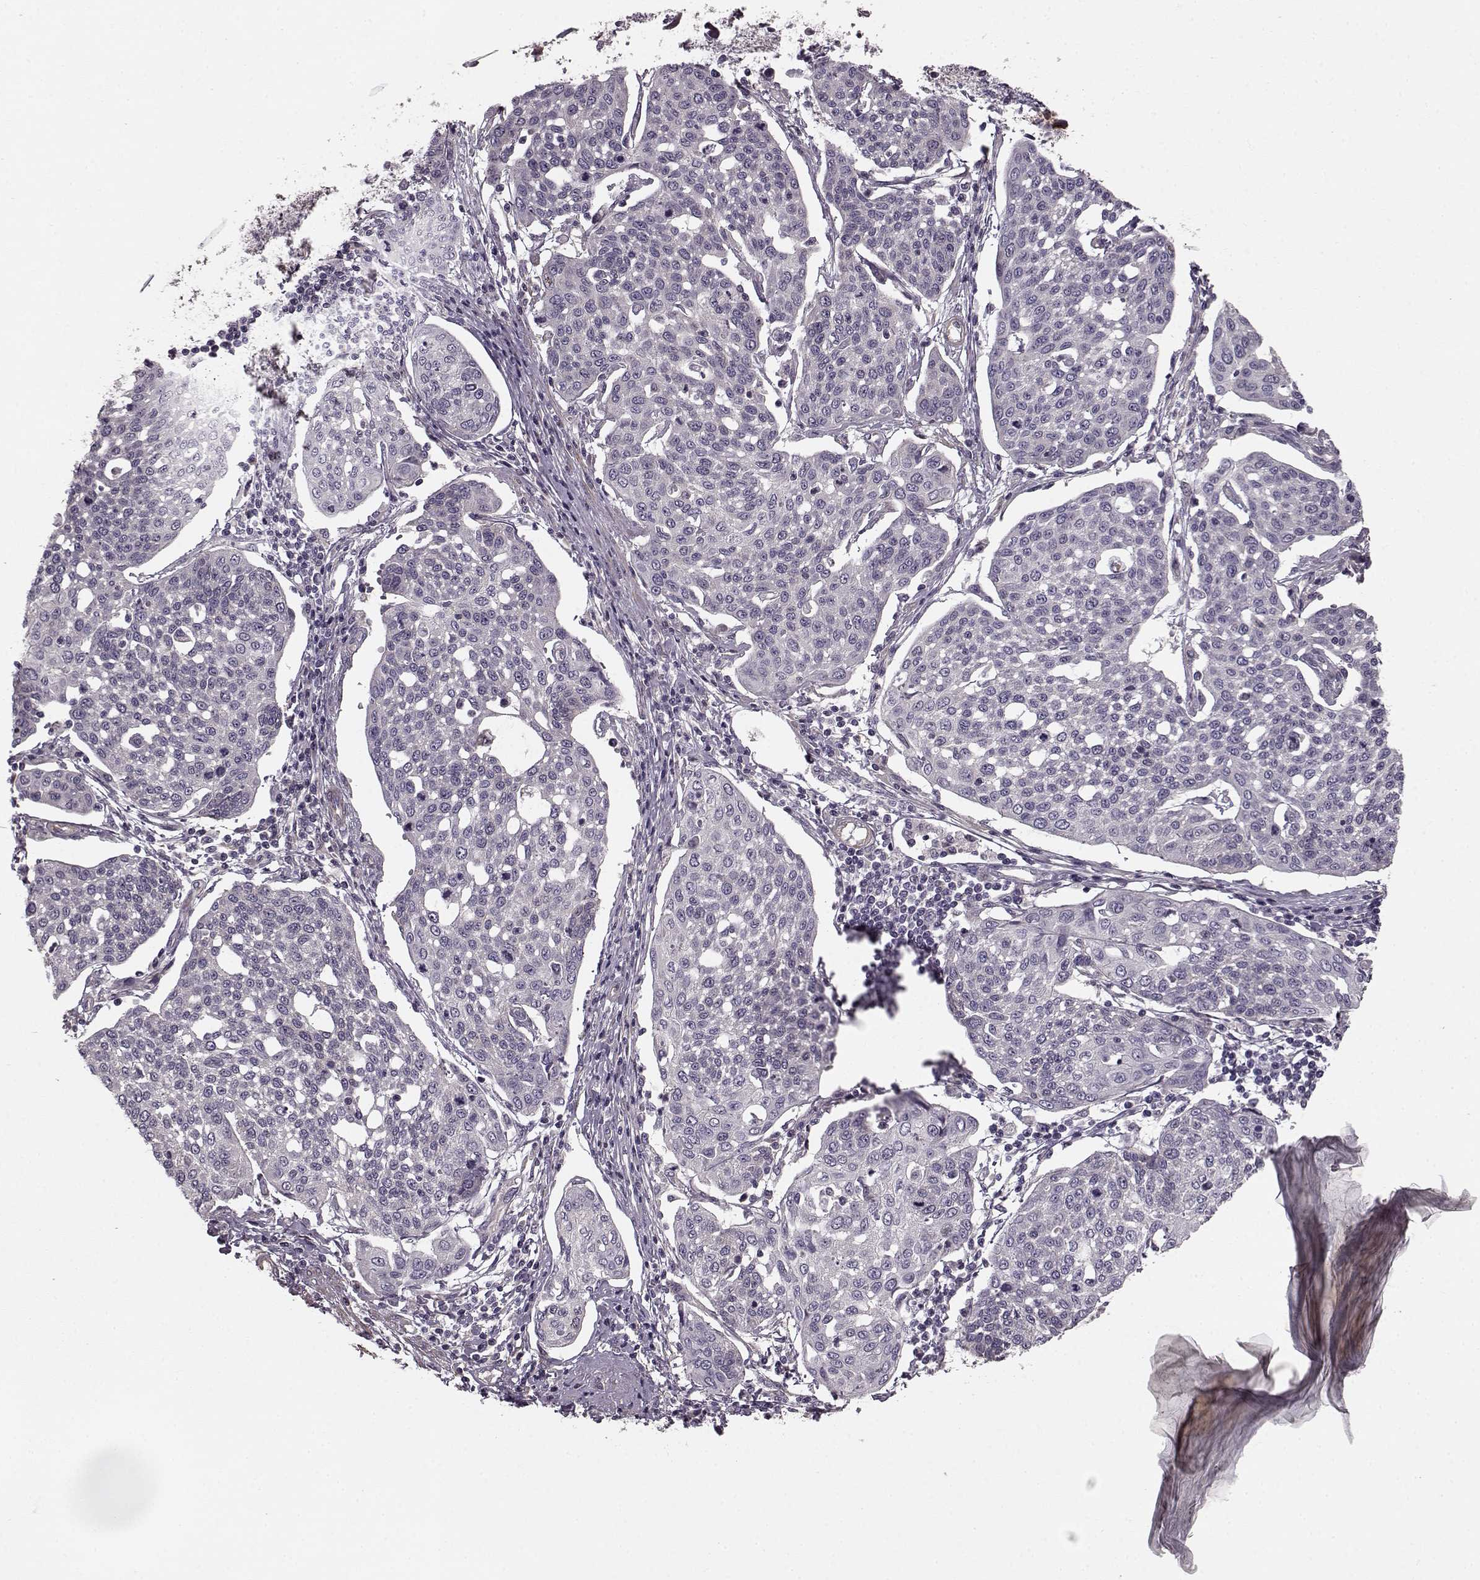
{"staining": {"intensity": "negative", "quantity": "none", "location": "none"}, "tissue": "cervical cancer", "cell_type": "Tumor cells", "image_type": "cancer", "snomed": [{"axis": "morphology", "description": "Squamous cell carcinoma, NOS"}, {"axis": "topography", "description": "Cervix"}], "caption": "Immunohistochemistry (IHC) image of cervical cancer stained for a protein (brown), which displays no staining in tumor cells.", "gene": "MTR", "patient": {"sex": "female", "age": 34}}